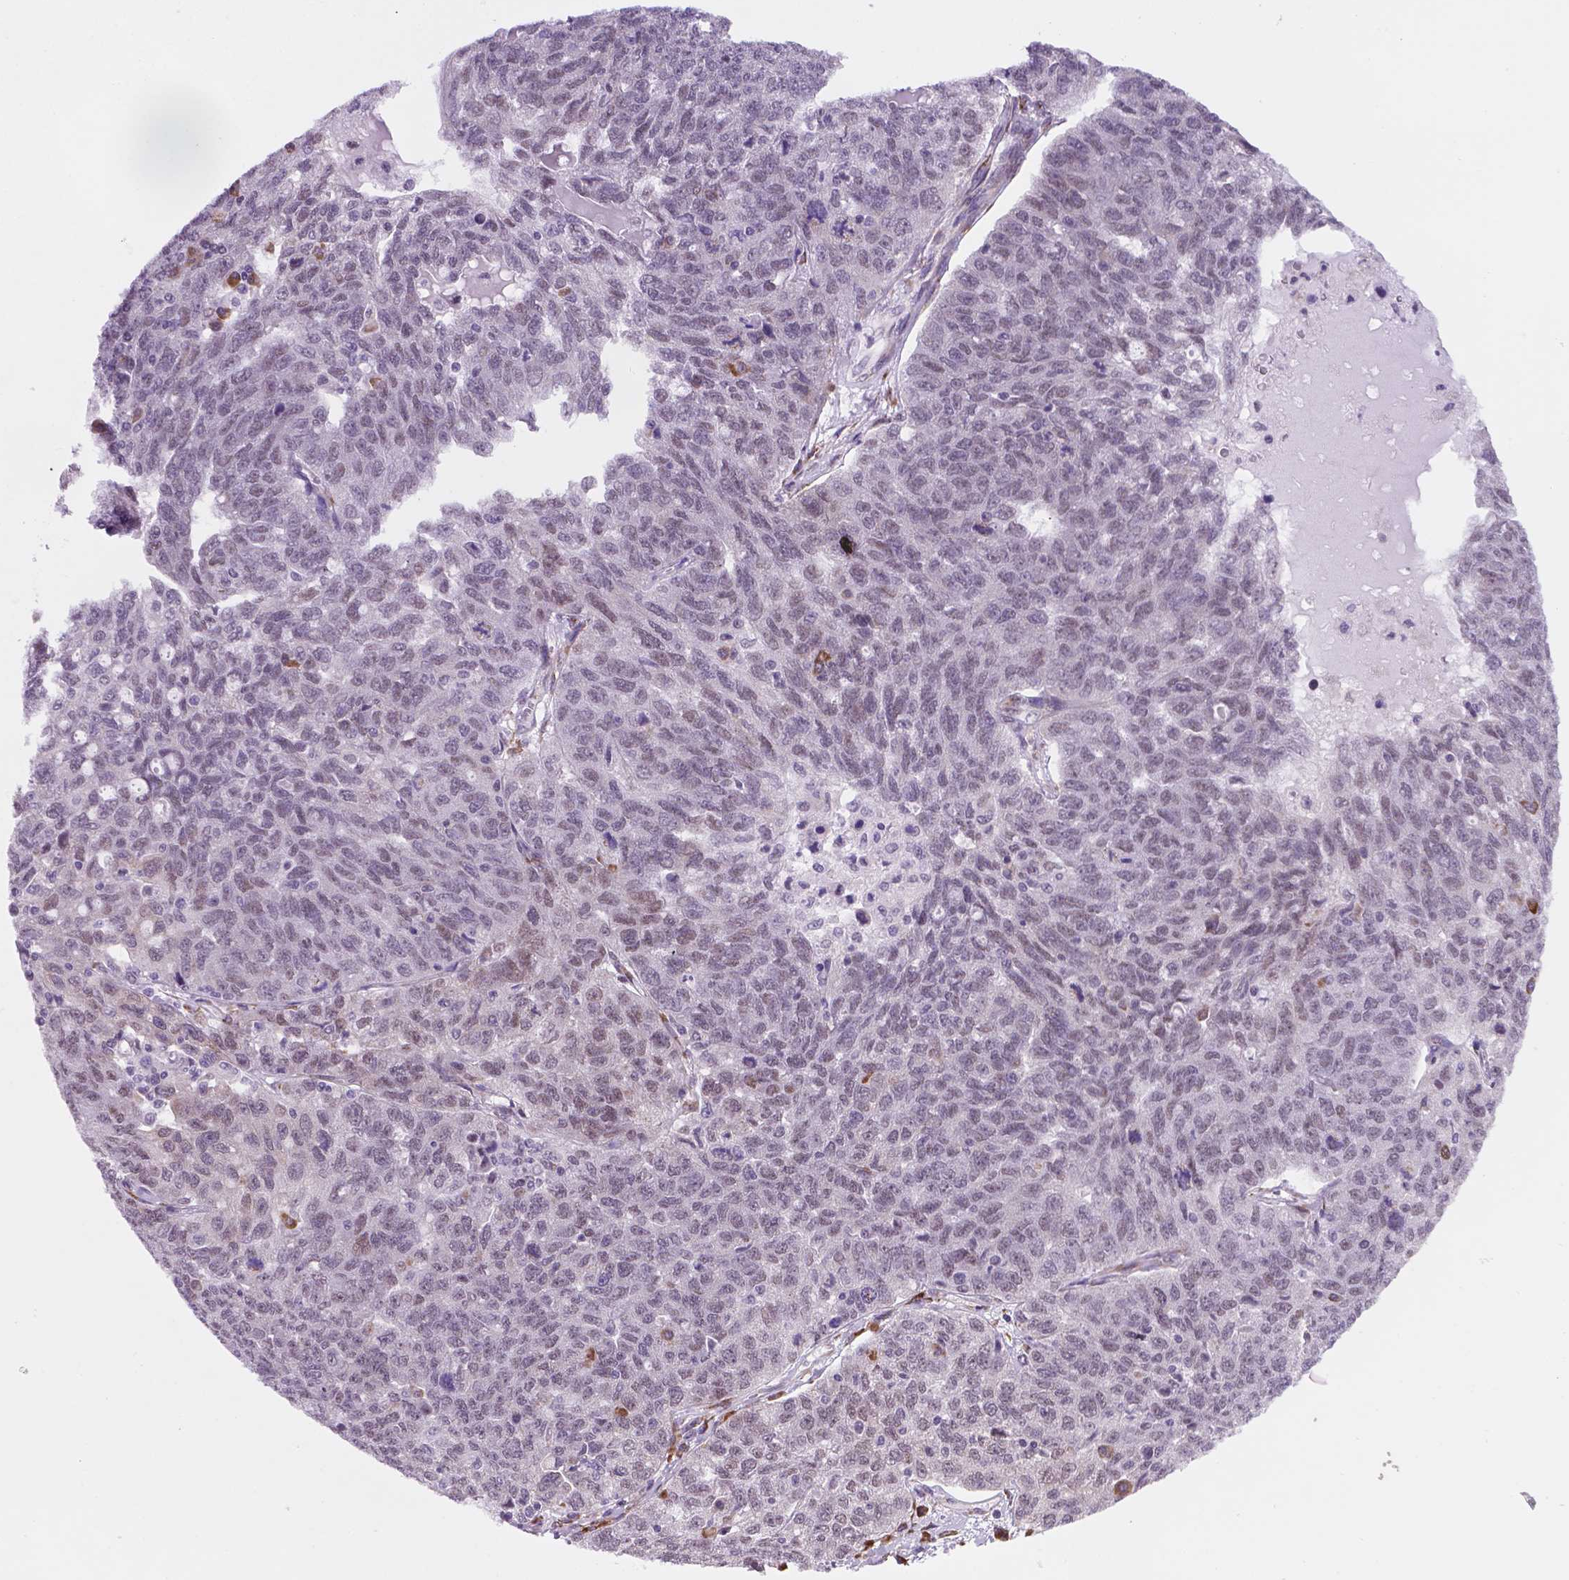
{"staining": {"intensity": "moderate", "quantity": "<25%", "location": "cytoplasmic/membranous"}, "tissue": "ovarian cancer", "cell_type": "Tumor cells", "image_type": "cancer", "snomed": [{"axis": "morphology", "description": "Cystadenocarcinoma, serous, NOS"}, {"axis": "topography", "description": "Ovary"}], "caption": "Immunohistochemical staining of human ovarian serous cystadenocarcinoma demonstrates low levels of moderate cytoplasmic/membranous staining in approximately <25% of tumor cells.", "gene": "FNIP1", "patient": {"sex": "female", "age": 71}}